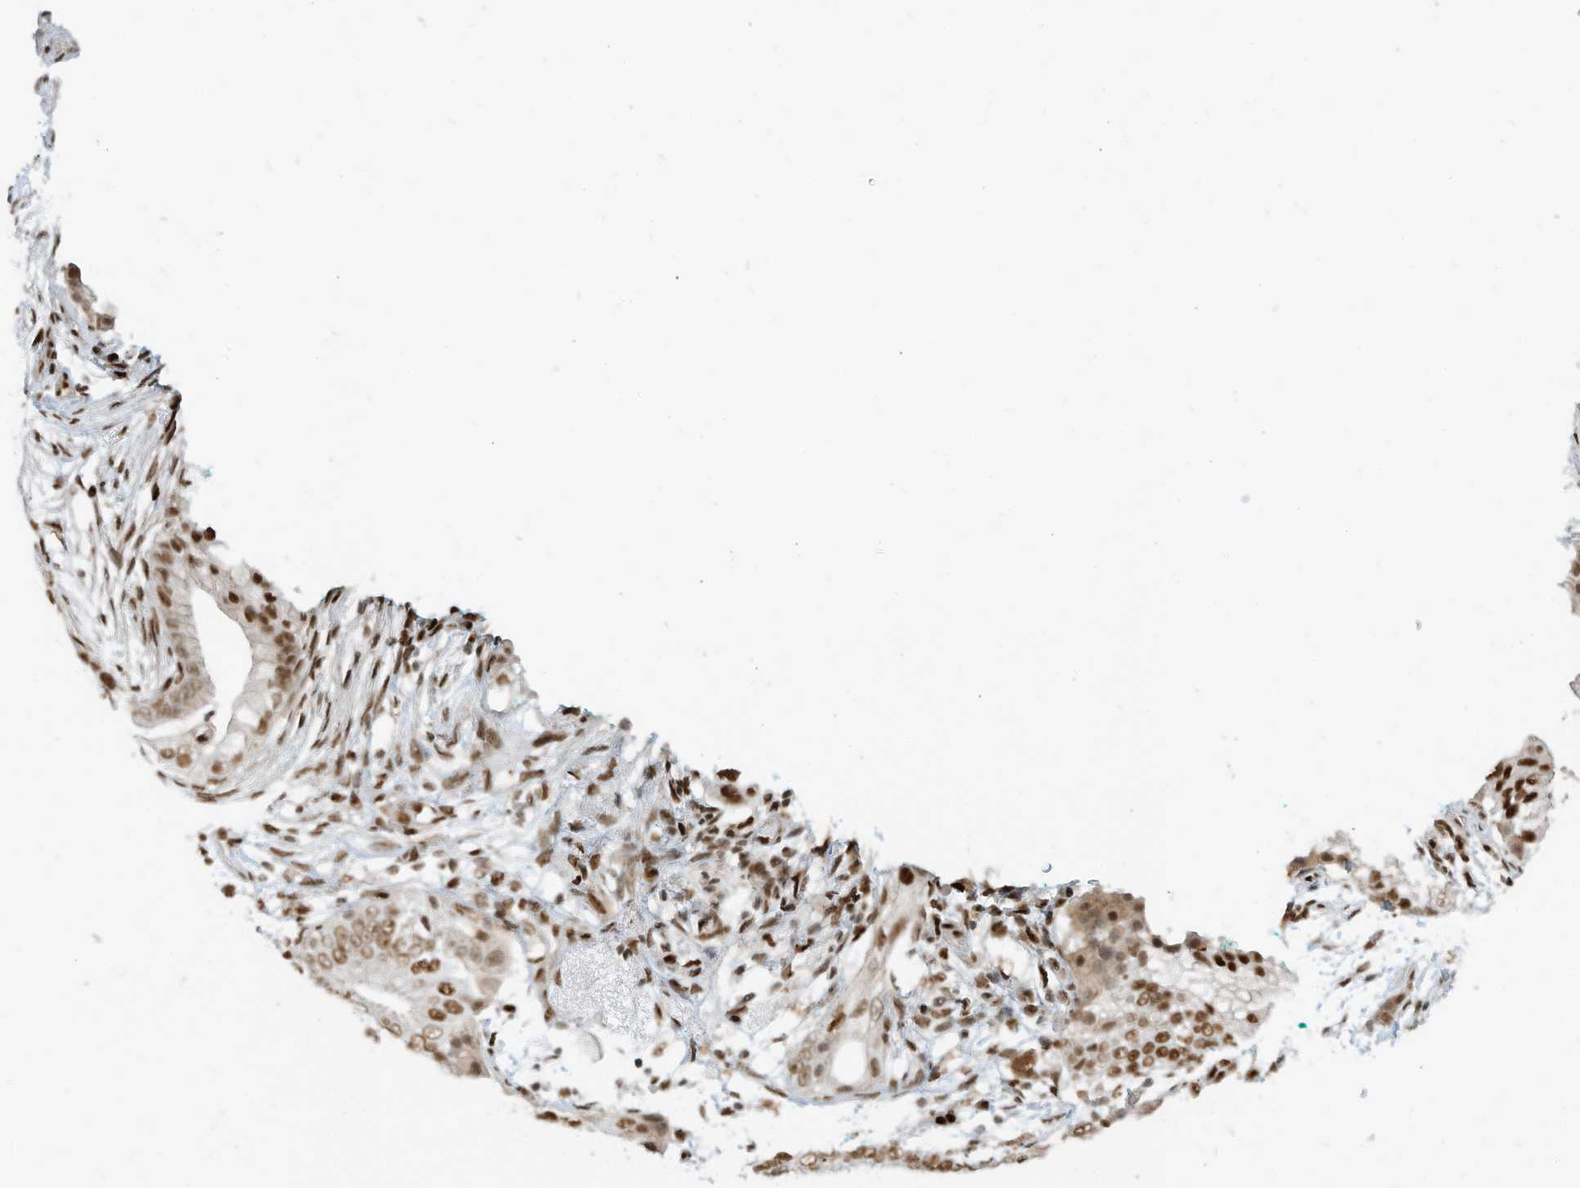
{"staining": {"intensity": "moderate", "quantity": ">75%", "location": "nuclear"}, "tissue": "pancreatic cancer", "cell_type": "Tumor cells", "image_type": "cancer", "snomed": [{"axis": "morphology", "description": "Adenocarcinoma, NOS"}, {"axis": "topography", "description": "Pancreas"}], "caption": "This photomicrograph demonstrates IHC staining of human pancreatic adenocarcinoma, with medium moderate nuclear expression in approximately >75% of tumor cells.", "gene": "SAMD15", "patient": {"sex": "male", "age": 53}}